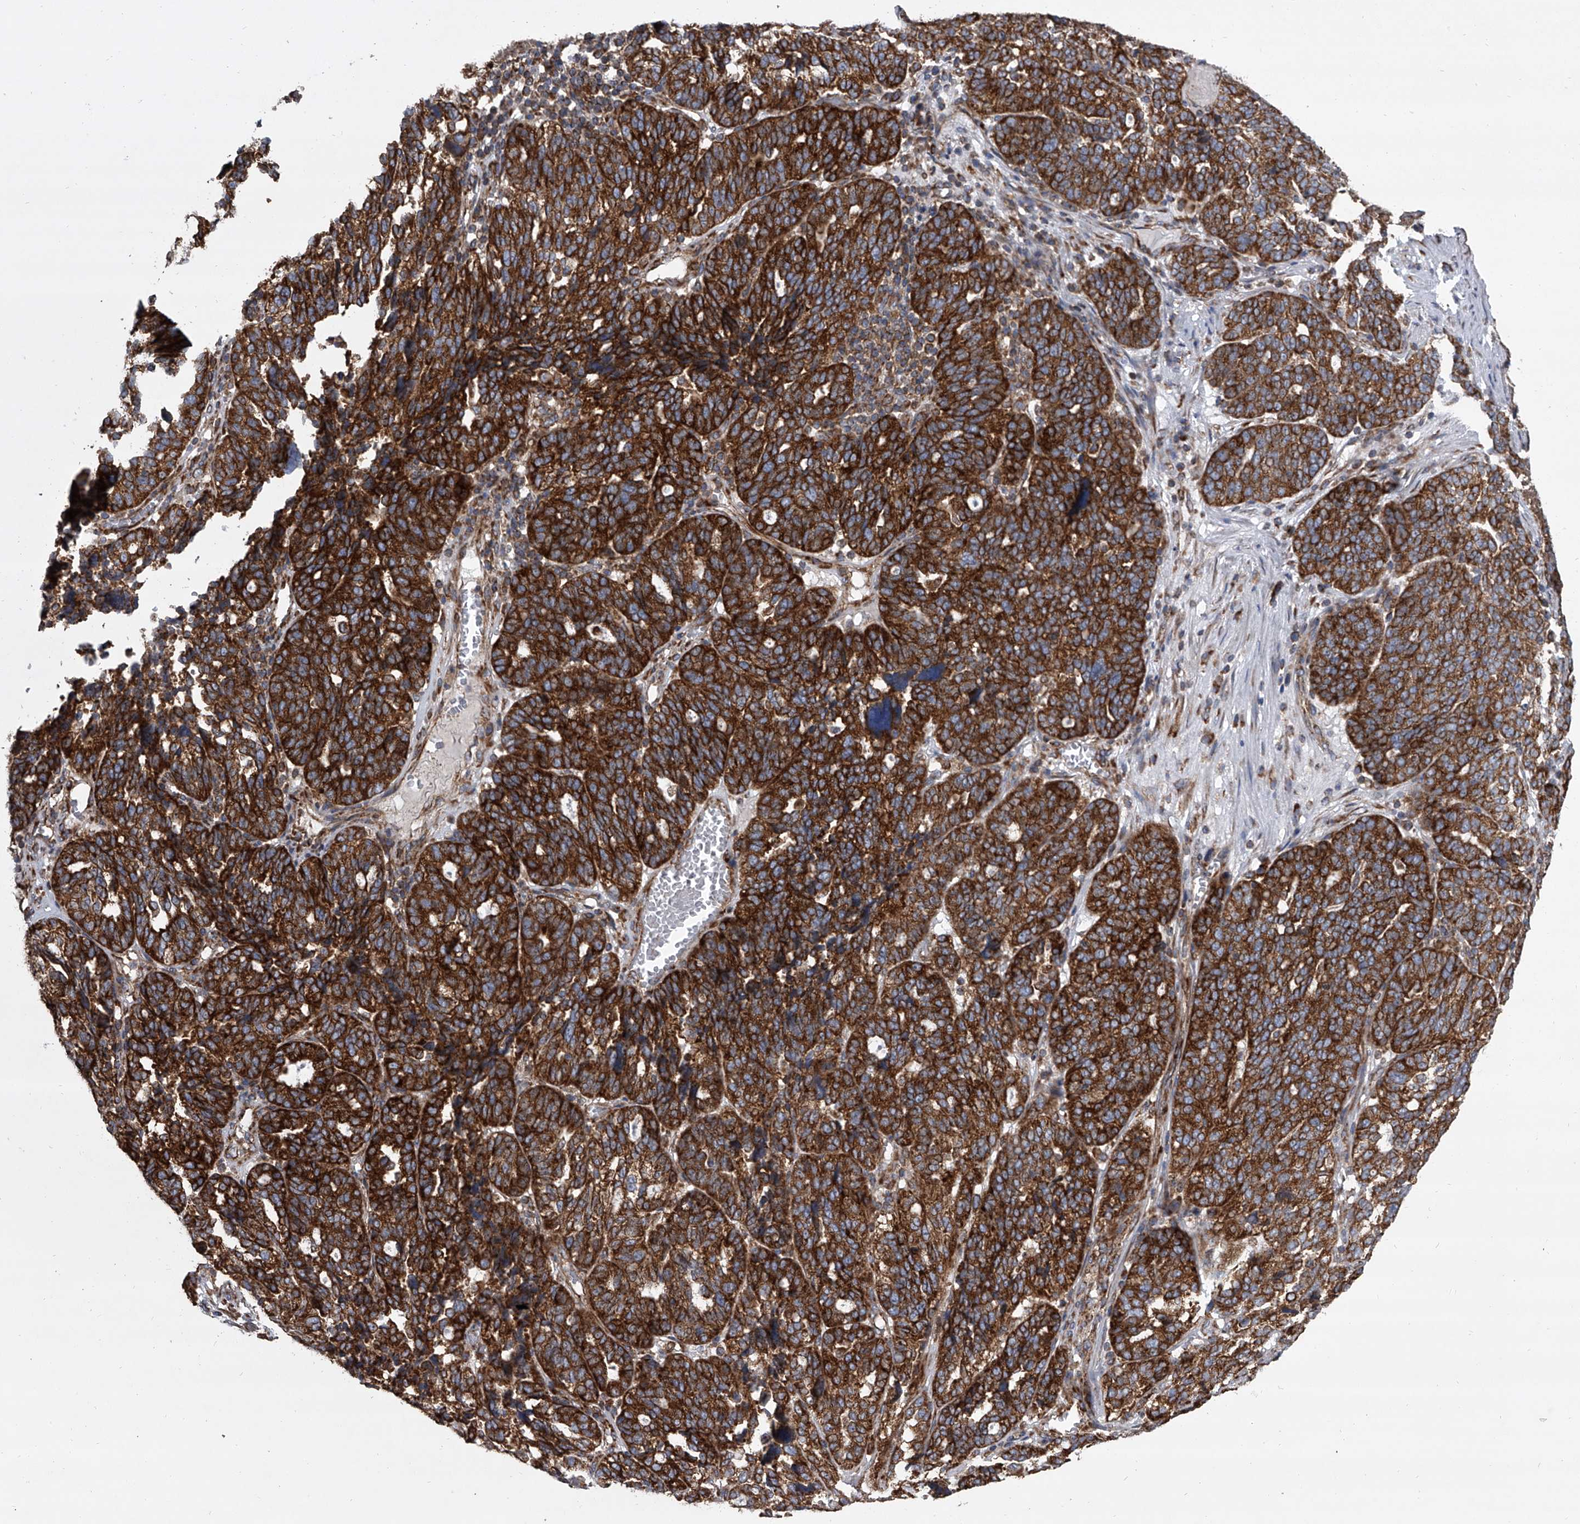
{"staining": {"intensity": "strong", "quantity": ">75%", "location": "cytoplasmic/membranous"}, "tissue": "ovarian cancer", "cell_type": "Tumor cells", "image_type": "cancer", "snomed": [{"axis": "morphology", "description": "Cystadenocarcinoma, serous, NOS"}, {"axis": "topography", "description": "Ovary"}], "caption": "The micrograph displays immunohistochemical staining of ovarian serous cystadenocarcinoma. There is strong cytoplasmic/membranous positivity is present in approximately >75% of tumor cells.", "gene": "ZC3H15", "patient": {"sex": "female", "age": 59}}